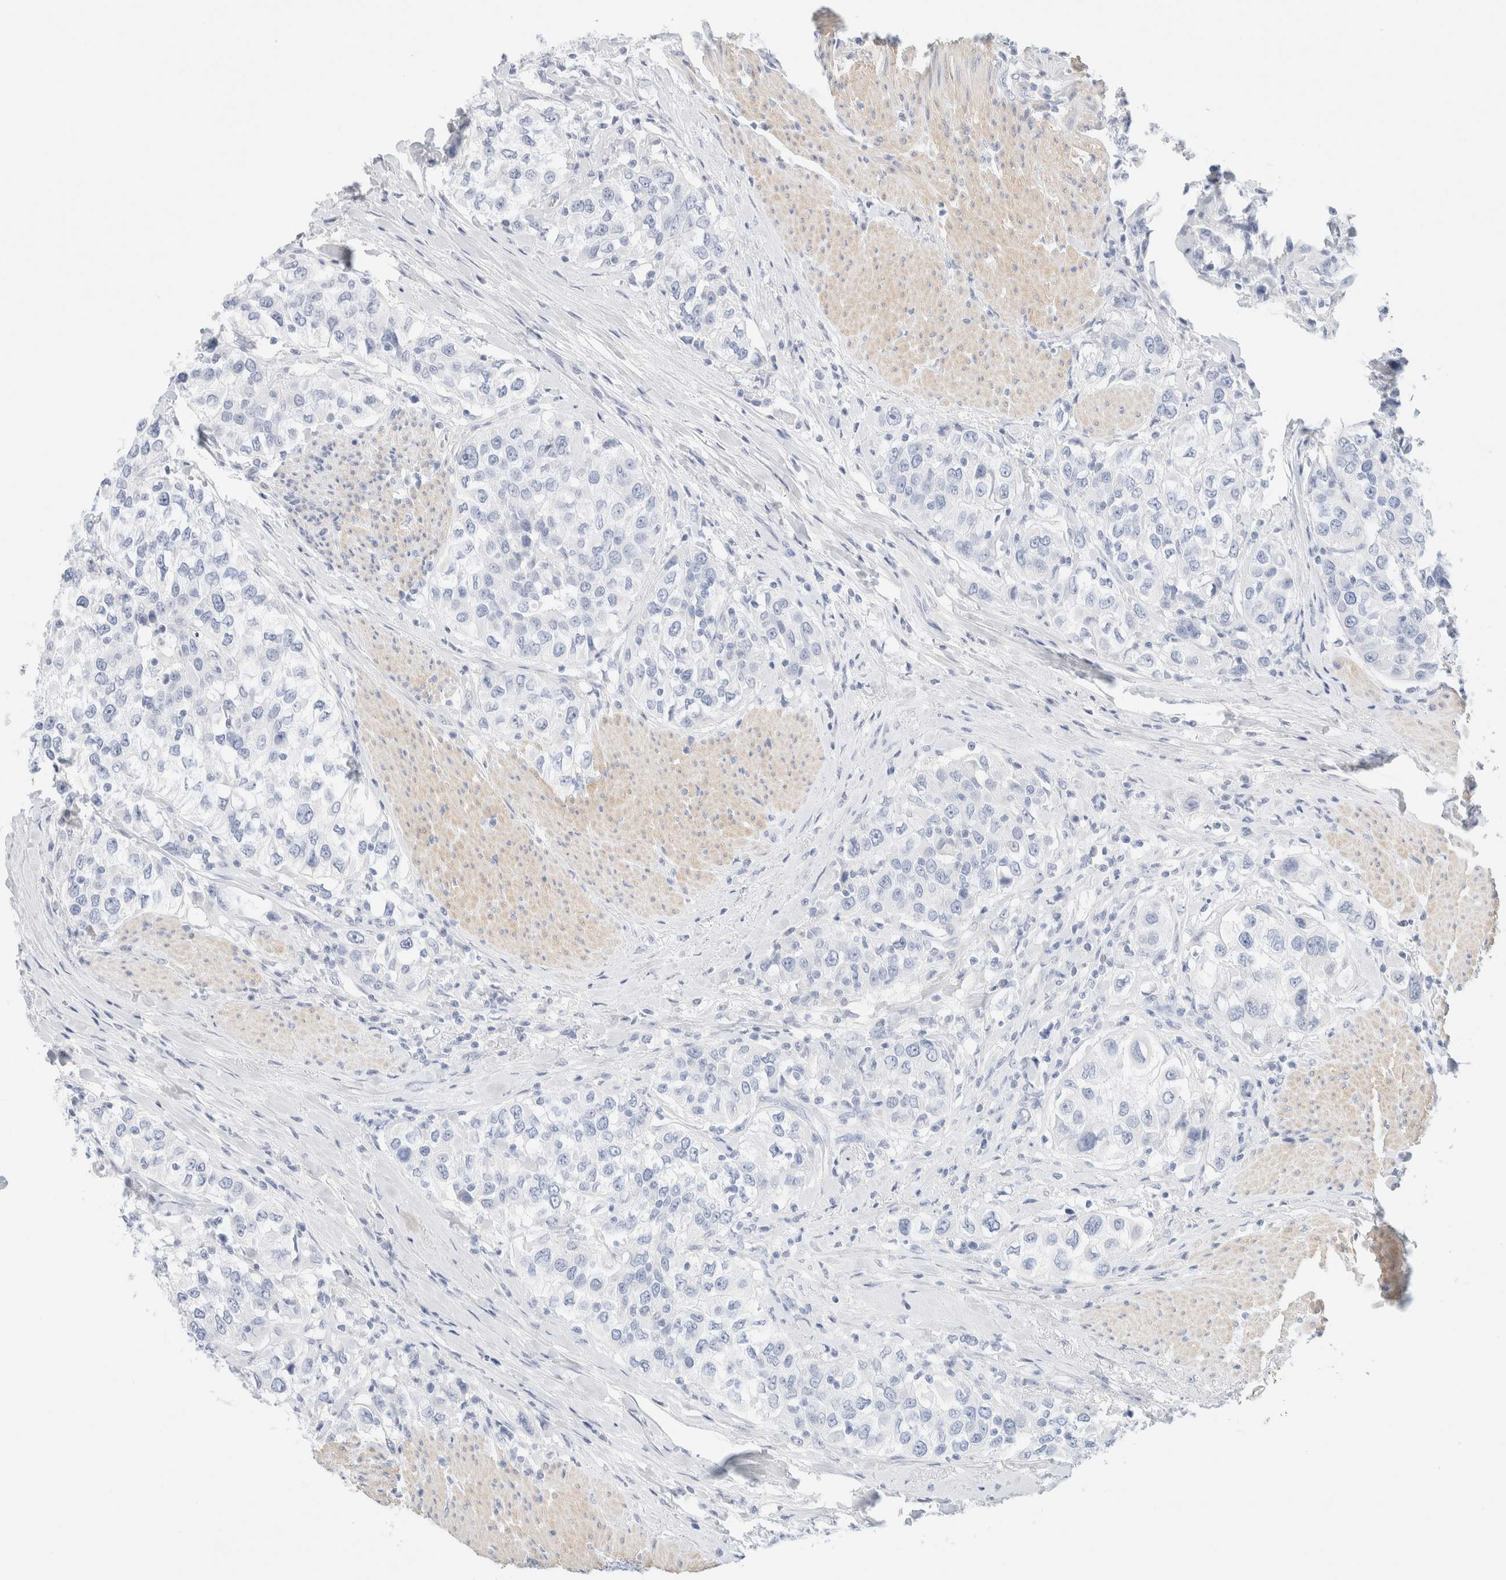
{"staining": {"intensity": "negative", "quantity": "none", "location": "none"}, "tissue": "urothelial cancer", "cell_type": "Tumor cells", "image_type": "cancer", "snomed": [{"axis": "morphology", "description": "Urothelial carcinoma, High grade"}, {"axis": "topography", "description": "Urinary bladder"}], "caption": "Protein analysis of high-grade urothelial carcinoma exhibits no significant expression in tumor cells.", "gene": "DPYS", "patient": {"sex": "female", "age": 80}}